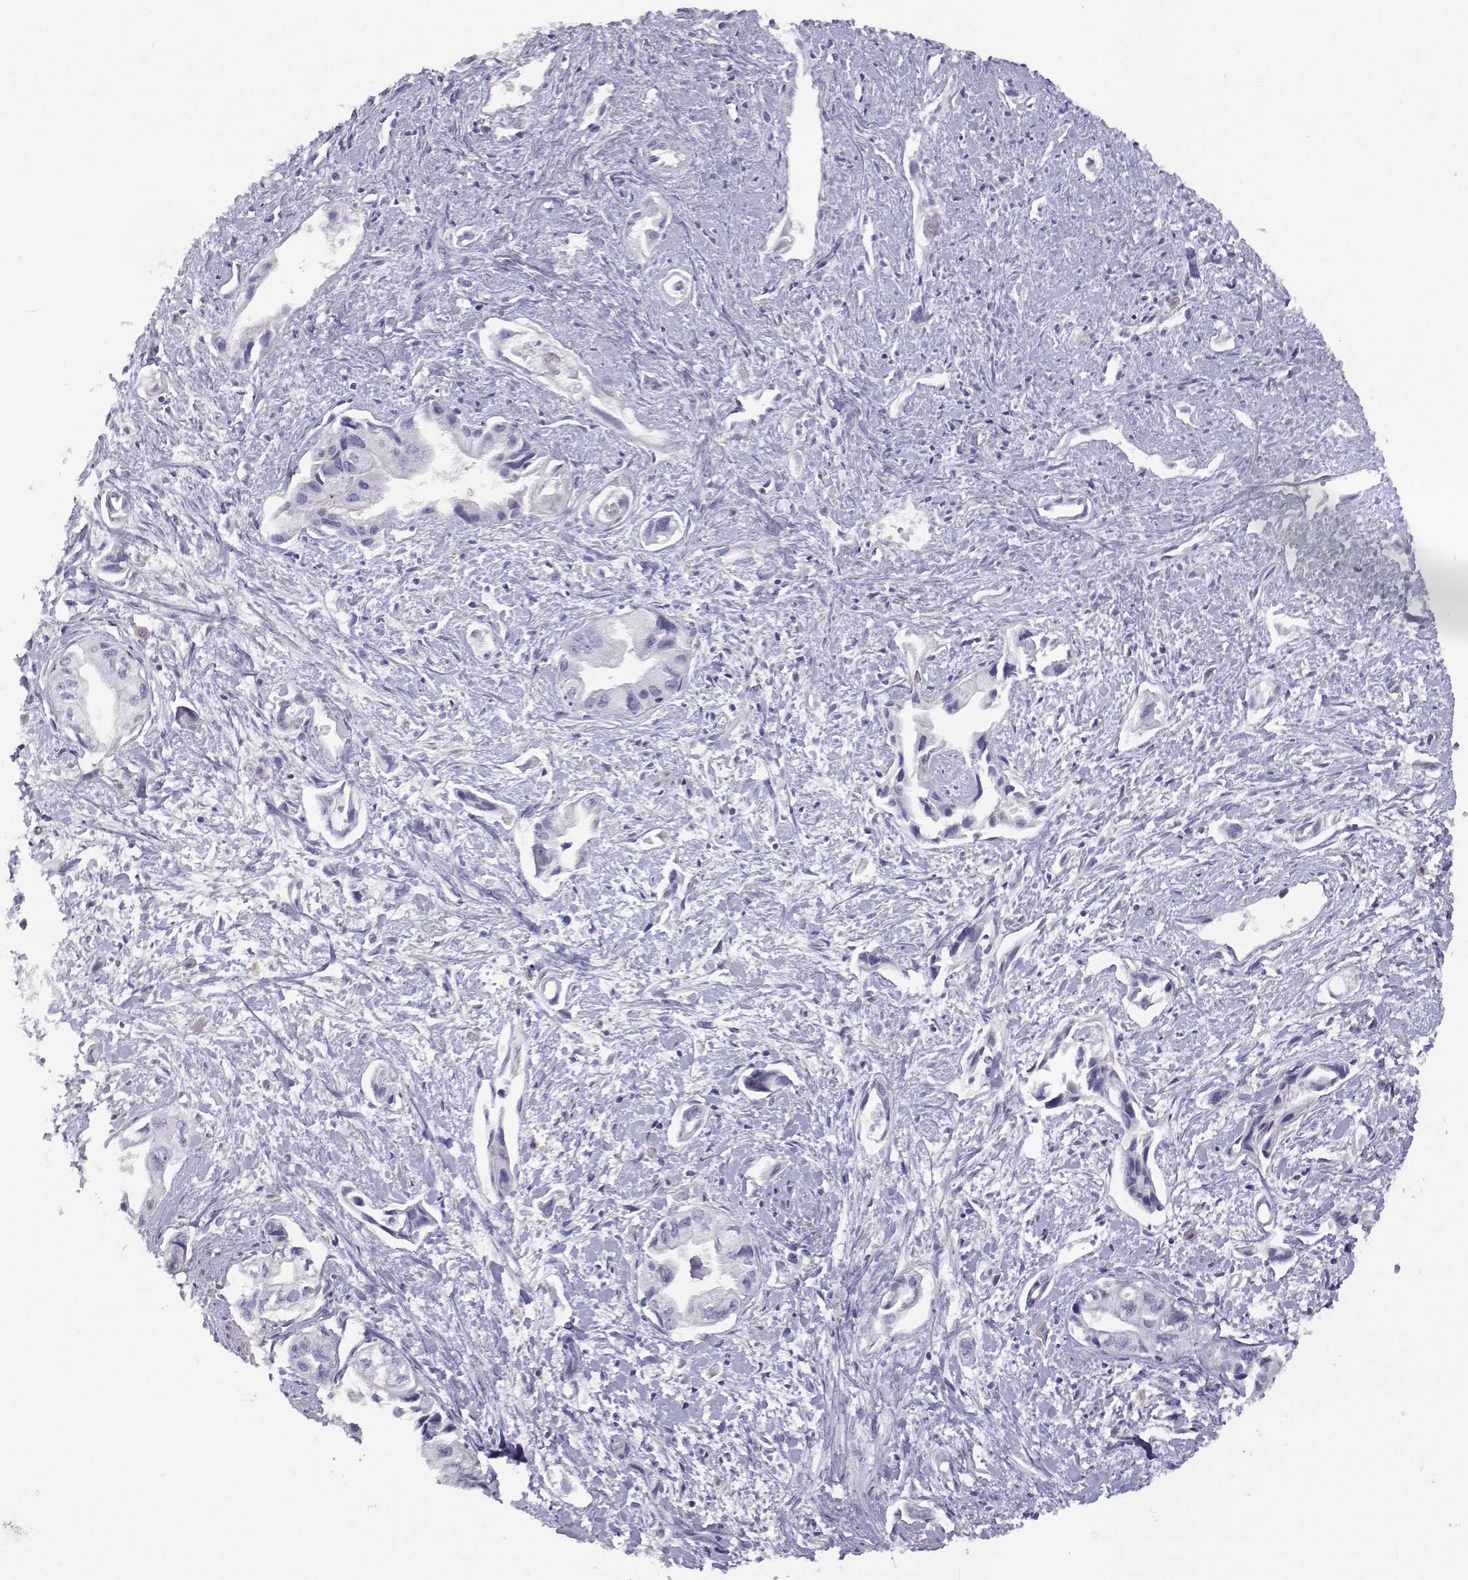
{"staining": {"intensity": "negative", "quantity": "none", "location": "none"}, "tissue": "pancreatic cancer", "cell_type": "Tumor cells", "image_type": "cancer", "snomed": [{"axis": "morphology", "description": "Adenocarcinoma, NOS"}, {"axis": "topography", "description": "Pancreas"}], "caption": "DAB immunohistochemical staining of human pancreatic cancer (adenocarcinoma) exhibits no significant positivity in tumor cells.", "gene": "ANKRD65", "patient": {"sex": "female", "age": 61}}